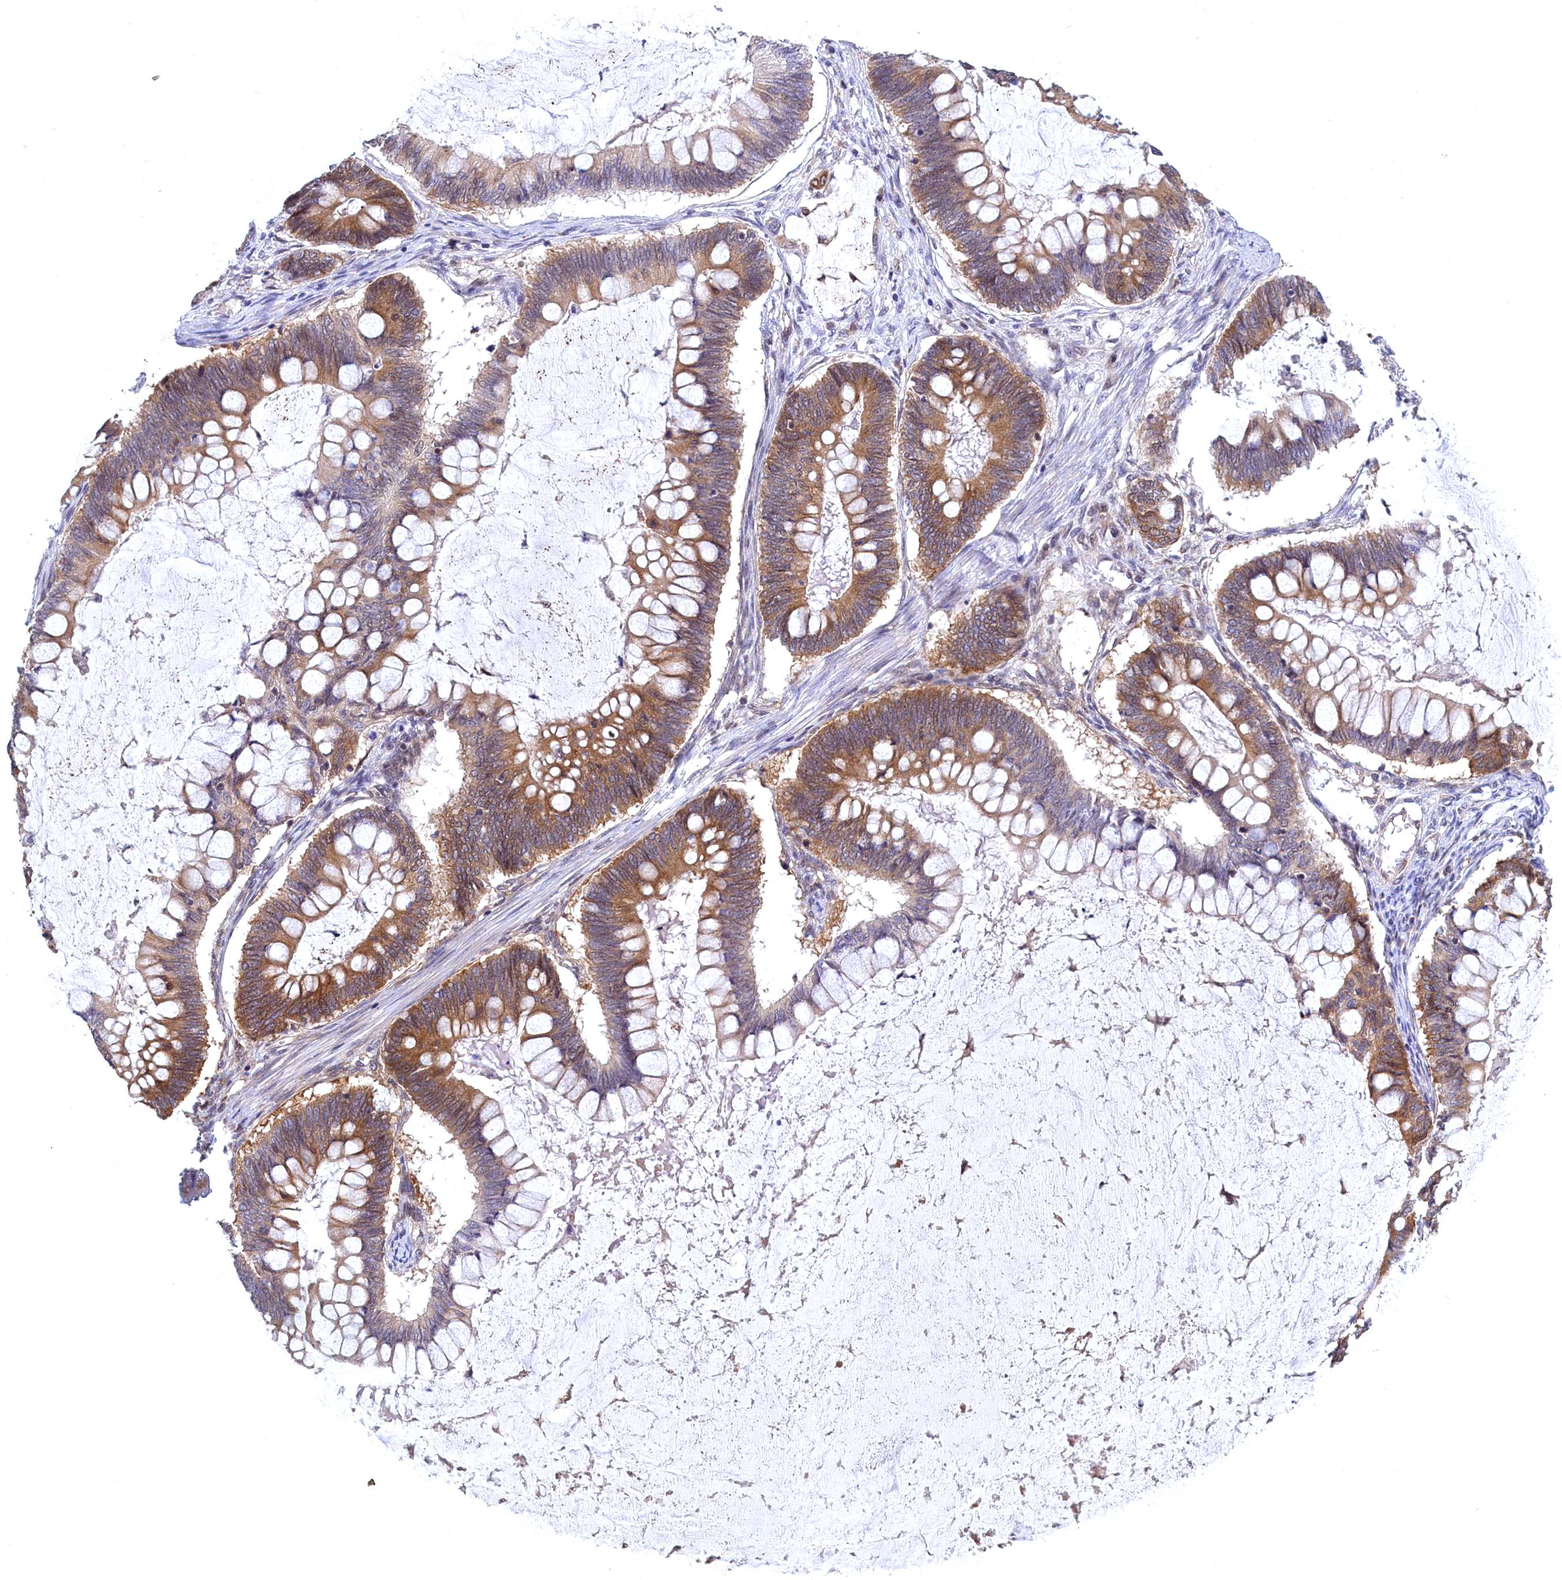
{"staining": {"intensity": "moderate", "quantity": "25%-75%", "location": "cytoplasmic/membranous"}, "tissue": "ovarian cancer", "cell_type": "Tumor cells", "image_type": "cancer", "snomed": [{"axis": "morphology", "description": "Cystadenocarcinoma, mucinous, NOS"}, {"axis": "topography", "description": "Ovary"}], "caption": "Ovarian mucinous cystadenocarcinoma stained with immunohistochemistry demonstrates moderate cytoplasmic/membranous positivity in about 25%-75% of tumor cells.", "gene": "NAA10", "patient": {"sex": "female", "age": 61}}